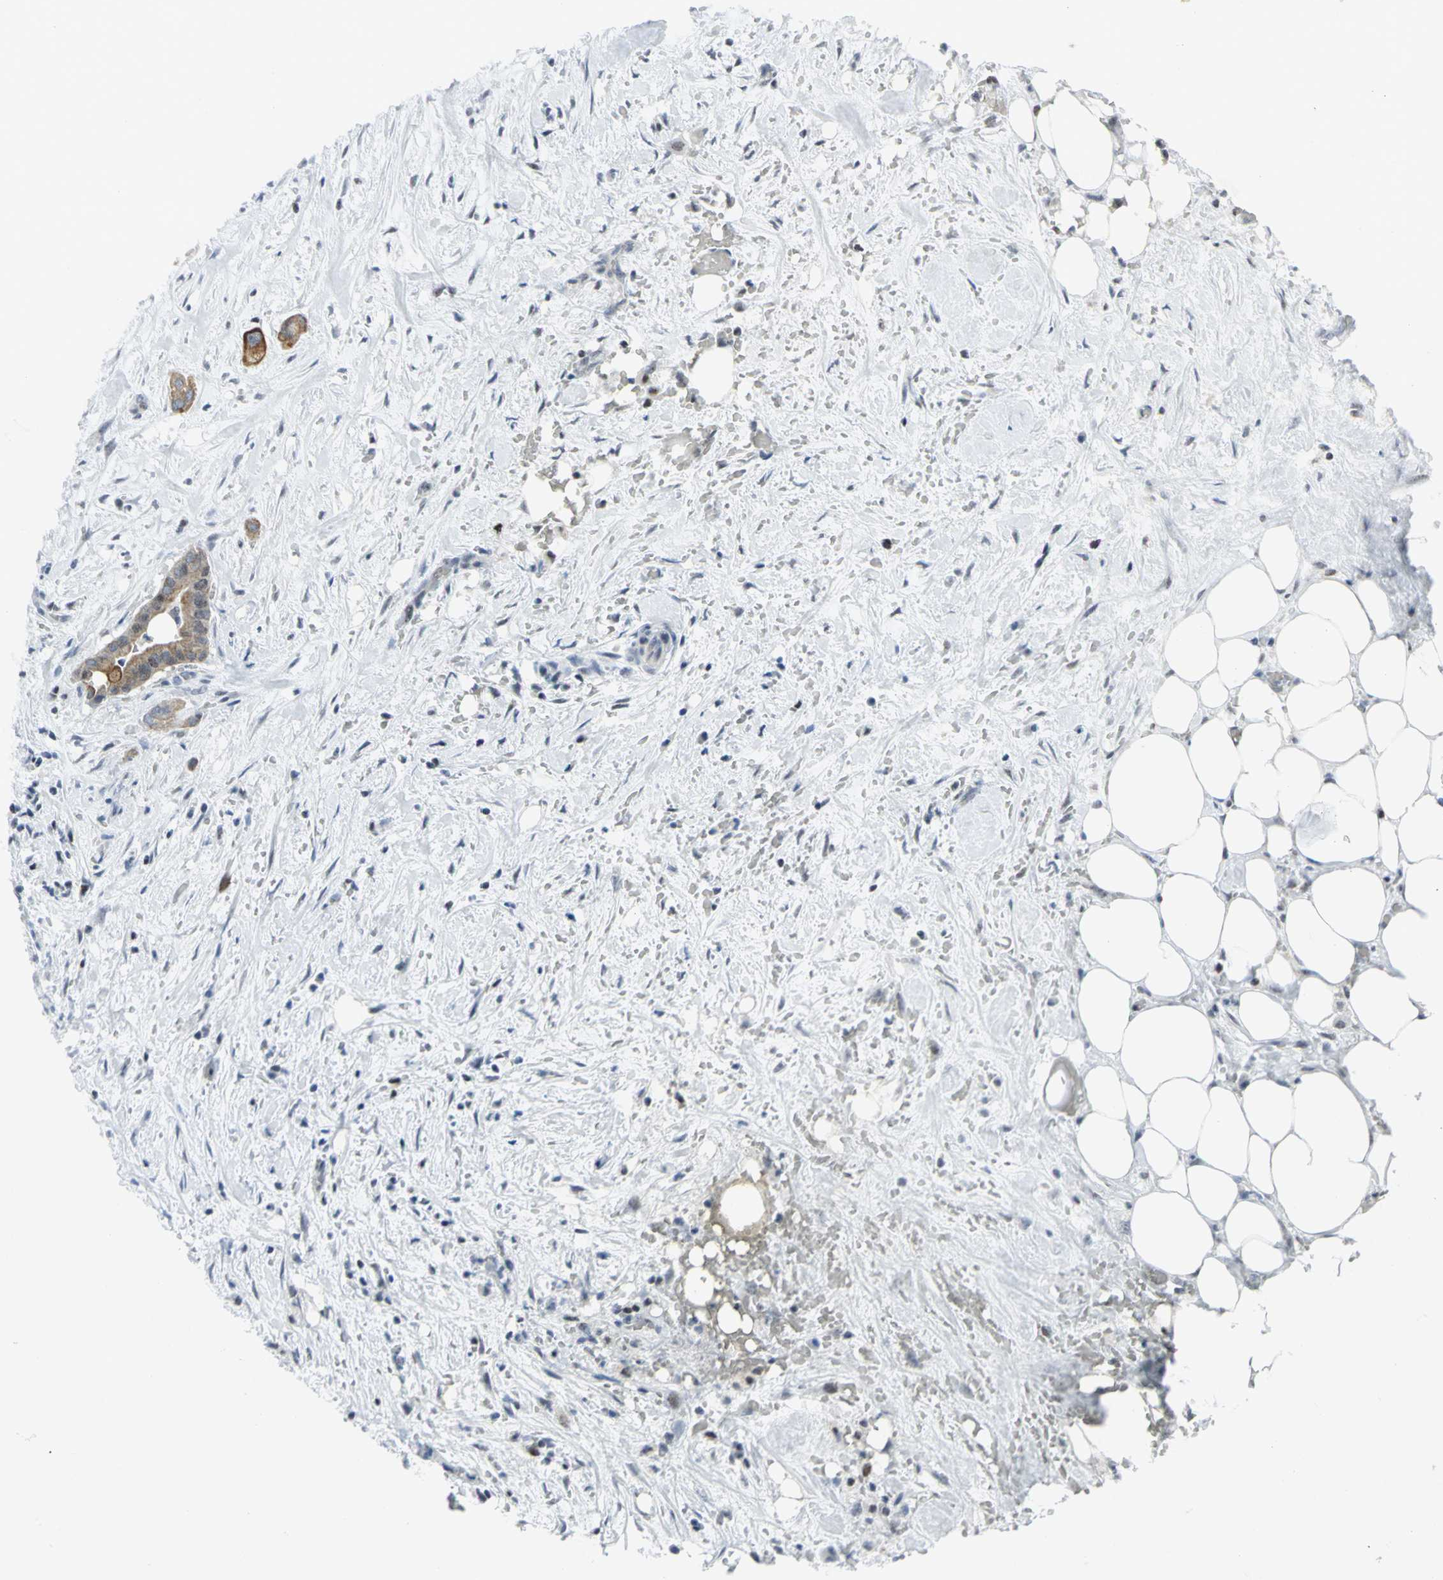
{"staining": {"intensity": "moderate", "quantity": ">75%", "location": "cytoplasmic/membranous"}, "tissue": "liver cancer", "cell_type": "Tumor cells", "image_type": "cancer", "snomed": [{"axis": "morphology", "description": "Cholangiocarcinoma"}, {"axis": "topography", "description": "Liver"}], "caption": "Liver cancer tissue exhibits moderate cytoplasmic/membranous positivity in approximately >75% of tumor cells", "gene": "RPA1", "patient": {"sex": "female", "age": 68}}